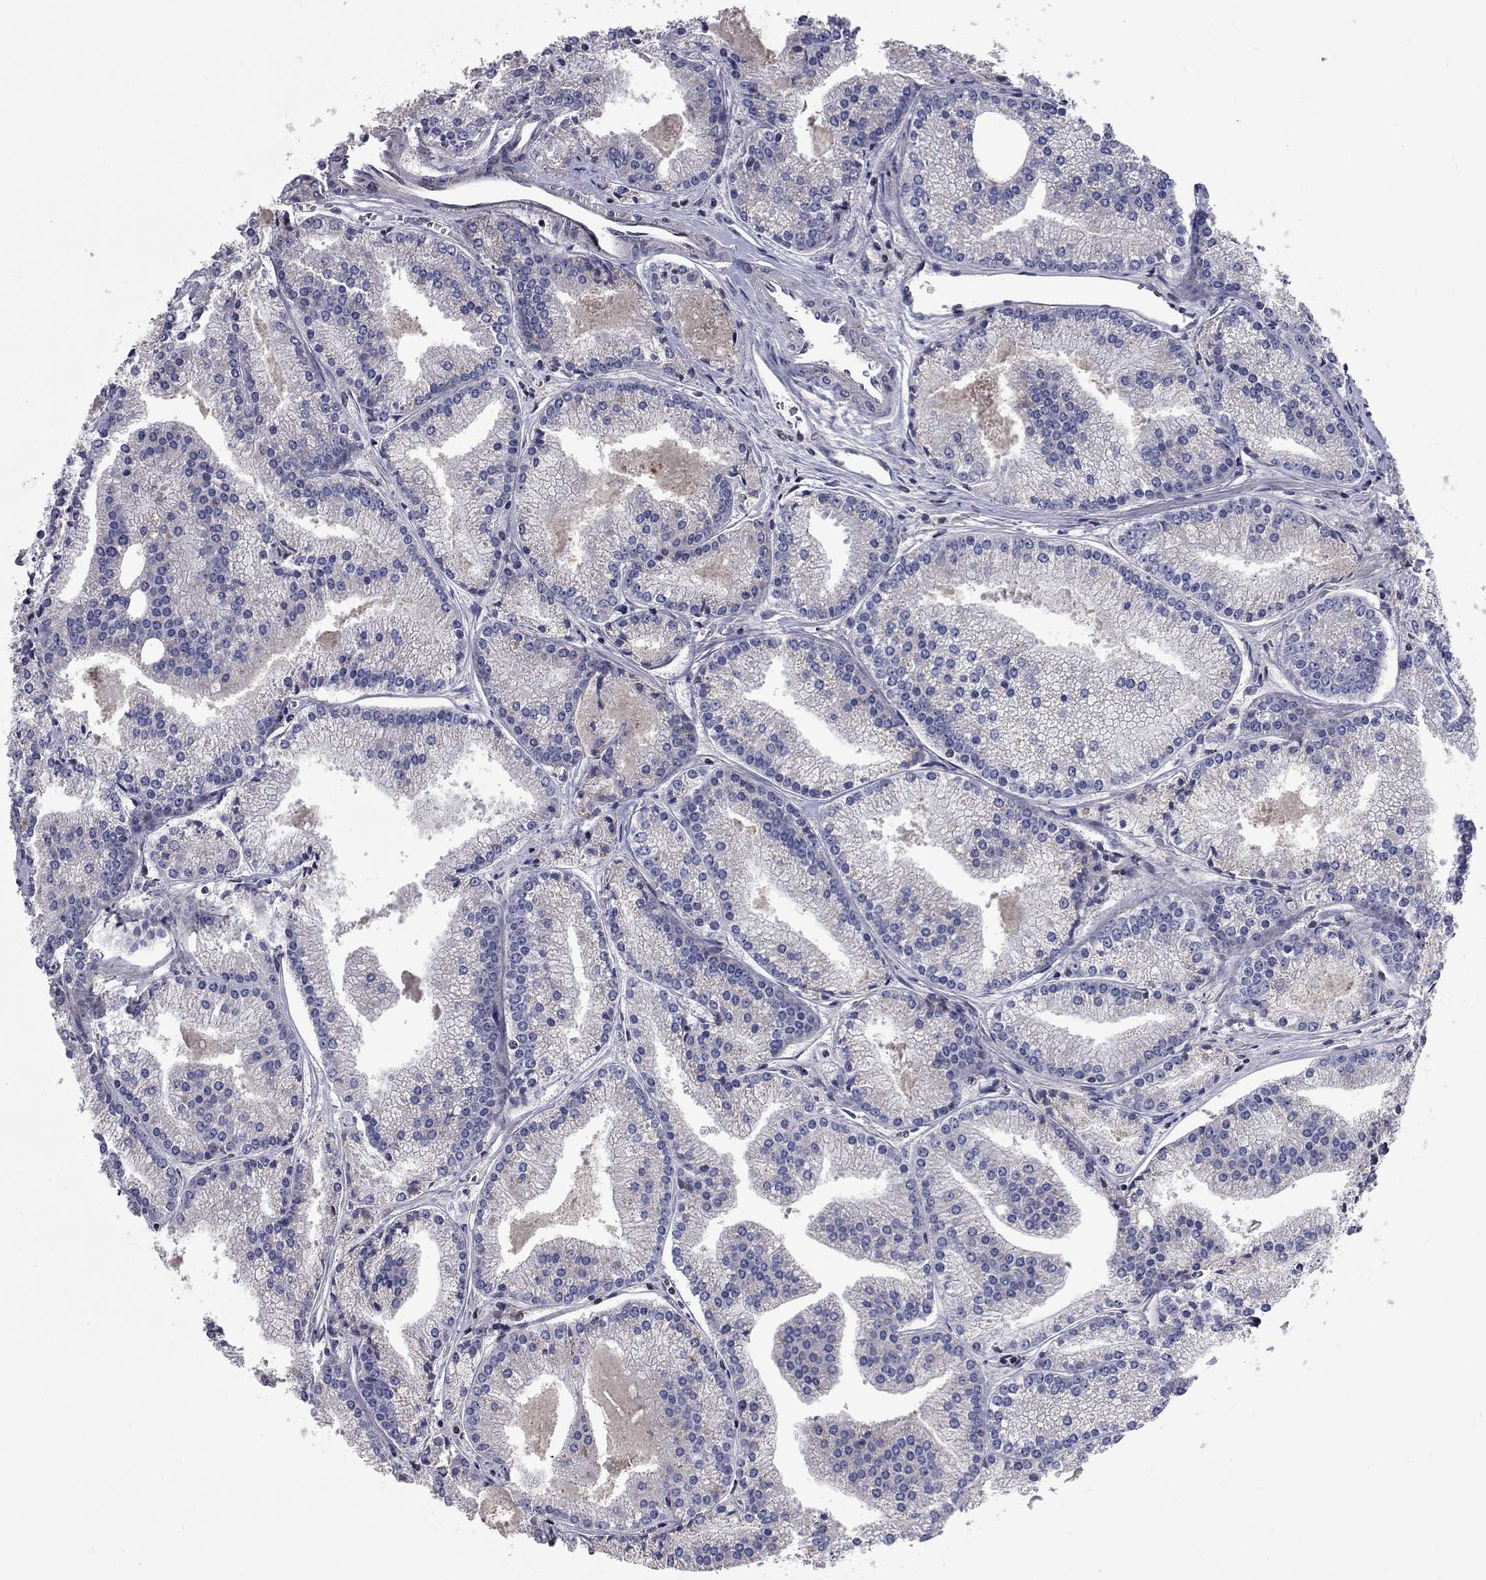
{"staining": {"intensity": "negative", "quantity": "none", "location": "none"}, "tissue": "prostate cancer", "cell_type": "Tumor cells", "image_type": "cancer", "snomed": [{"axis": "morphology", "description": "Adenocarcinoma, NOS"}, {"axis": "topography", "description": "Prostate"}], "caption": "Human prostate cancer (adenocarcinoma) stained for a protein using immunohistochemistry exhibits no positivity in tumor cells.", "gene": "ERN2", "patient": {"sex": "male", "age": 72}}